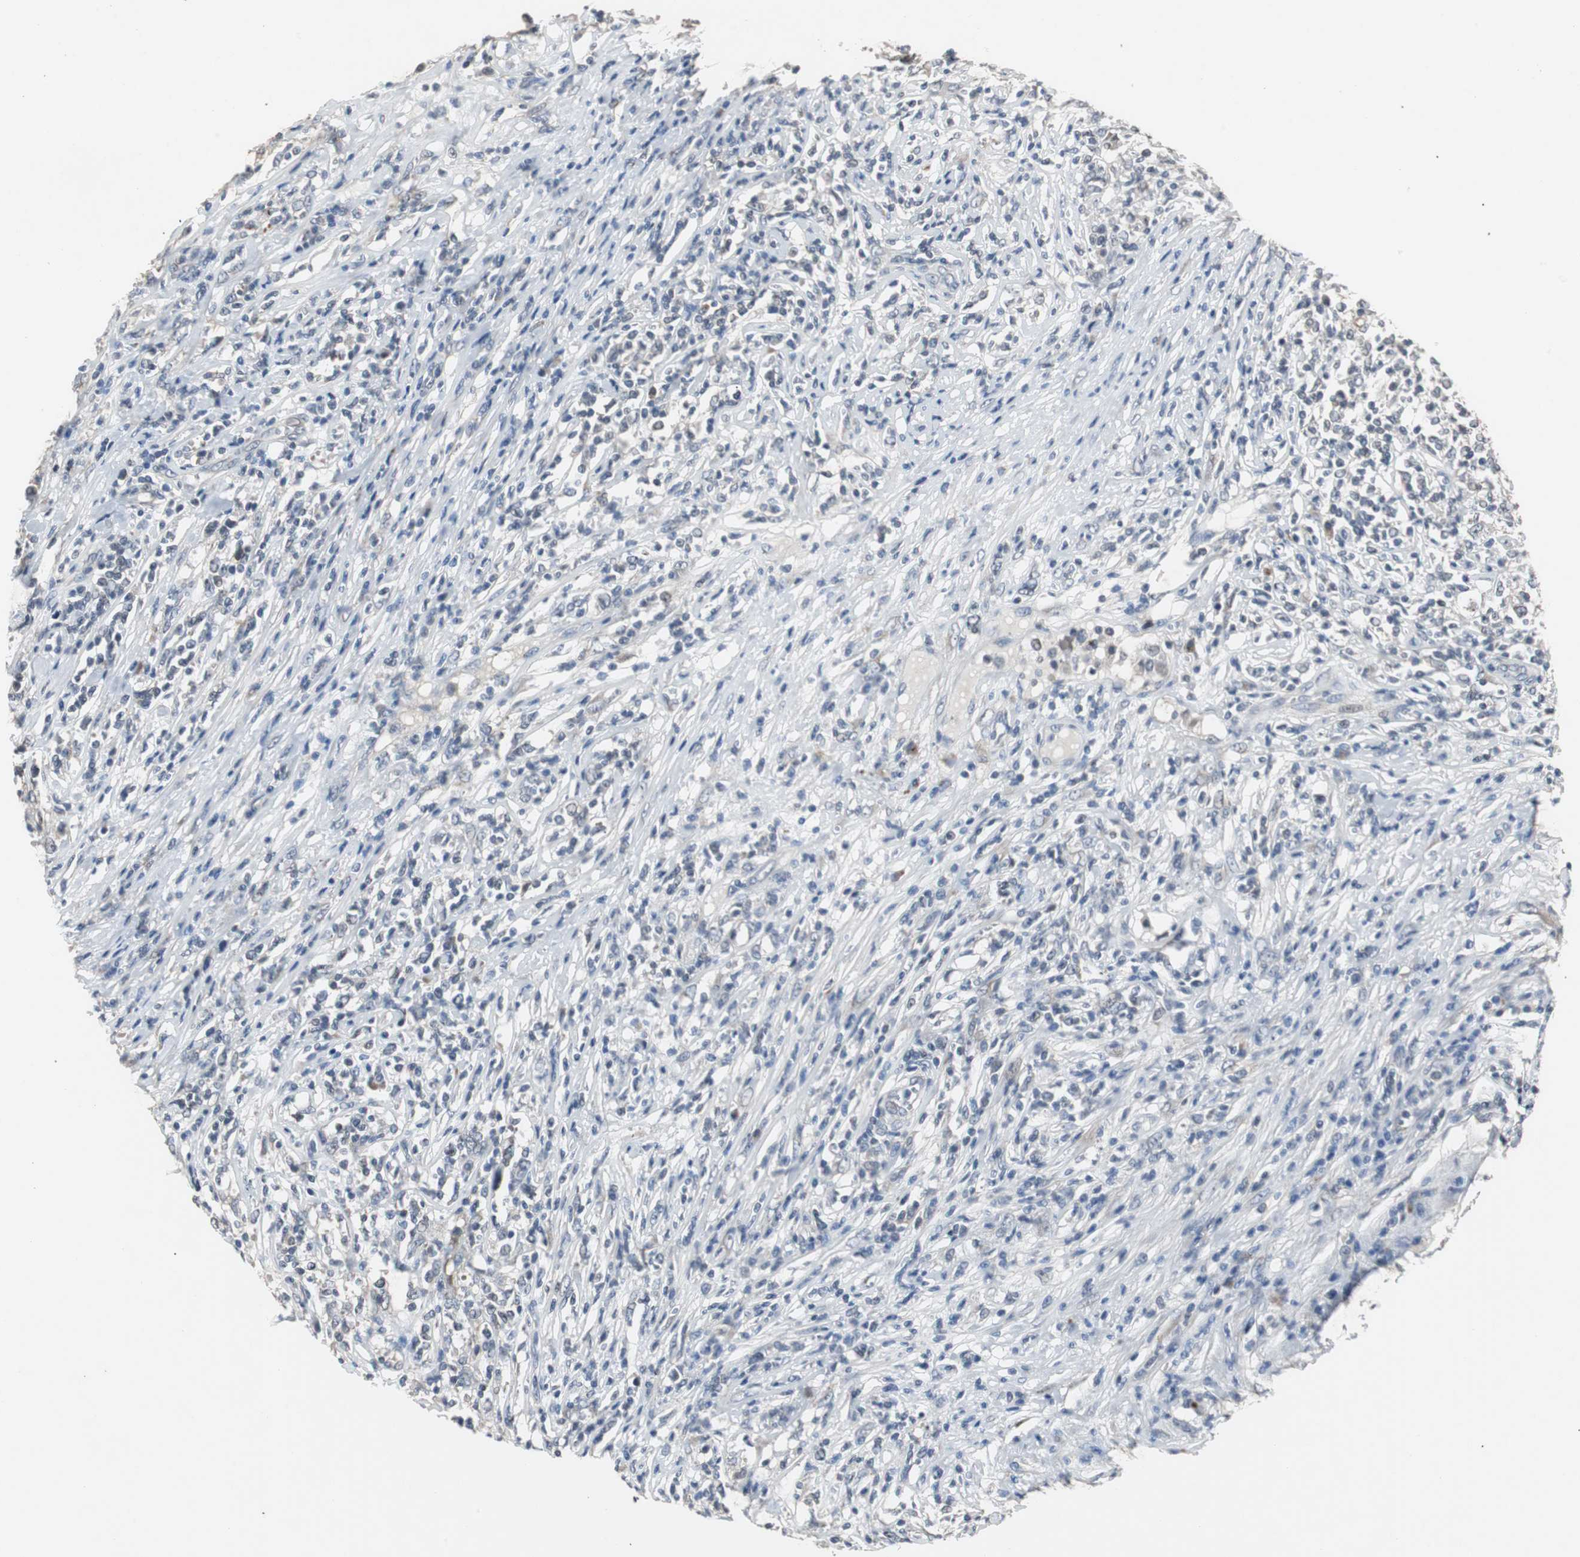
{"staining": {"intensity": "weak", "quantity": "<25%", "location": "cytoplasmic/membranous"}, "tissue": "lymphoma", "cell_type": "Tumor cells", "image_type": "cancer", "snomed": [{"axis": "morphology", "description": "Malignant lymphoma, non-Hodgkin's type, High grade"}, {"axis": "topography", "description": "Lymph node"}], "caption": "Tumor cells show no significant protein staining in lymphoma.", "gene": "PCYT1B", "patient": {"sex": "female", "age": 84}}